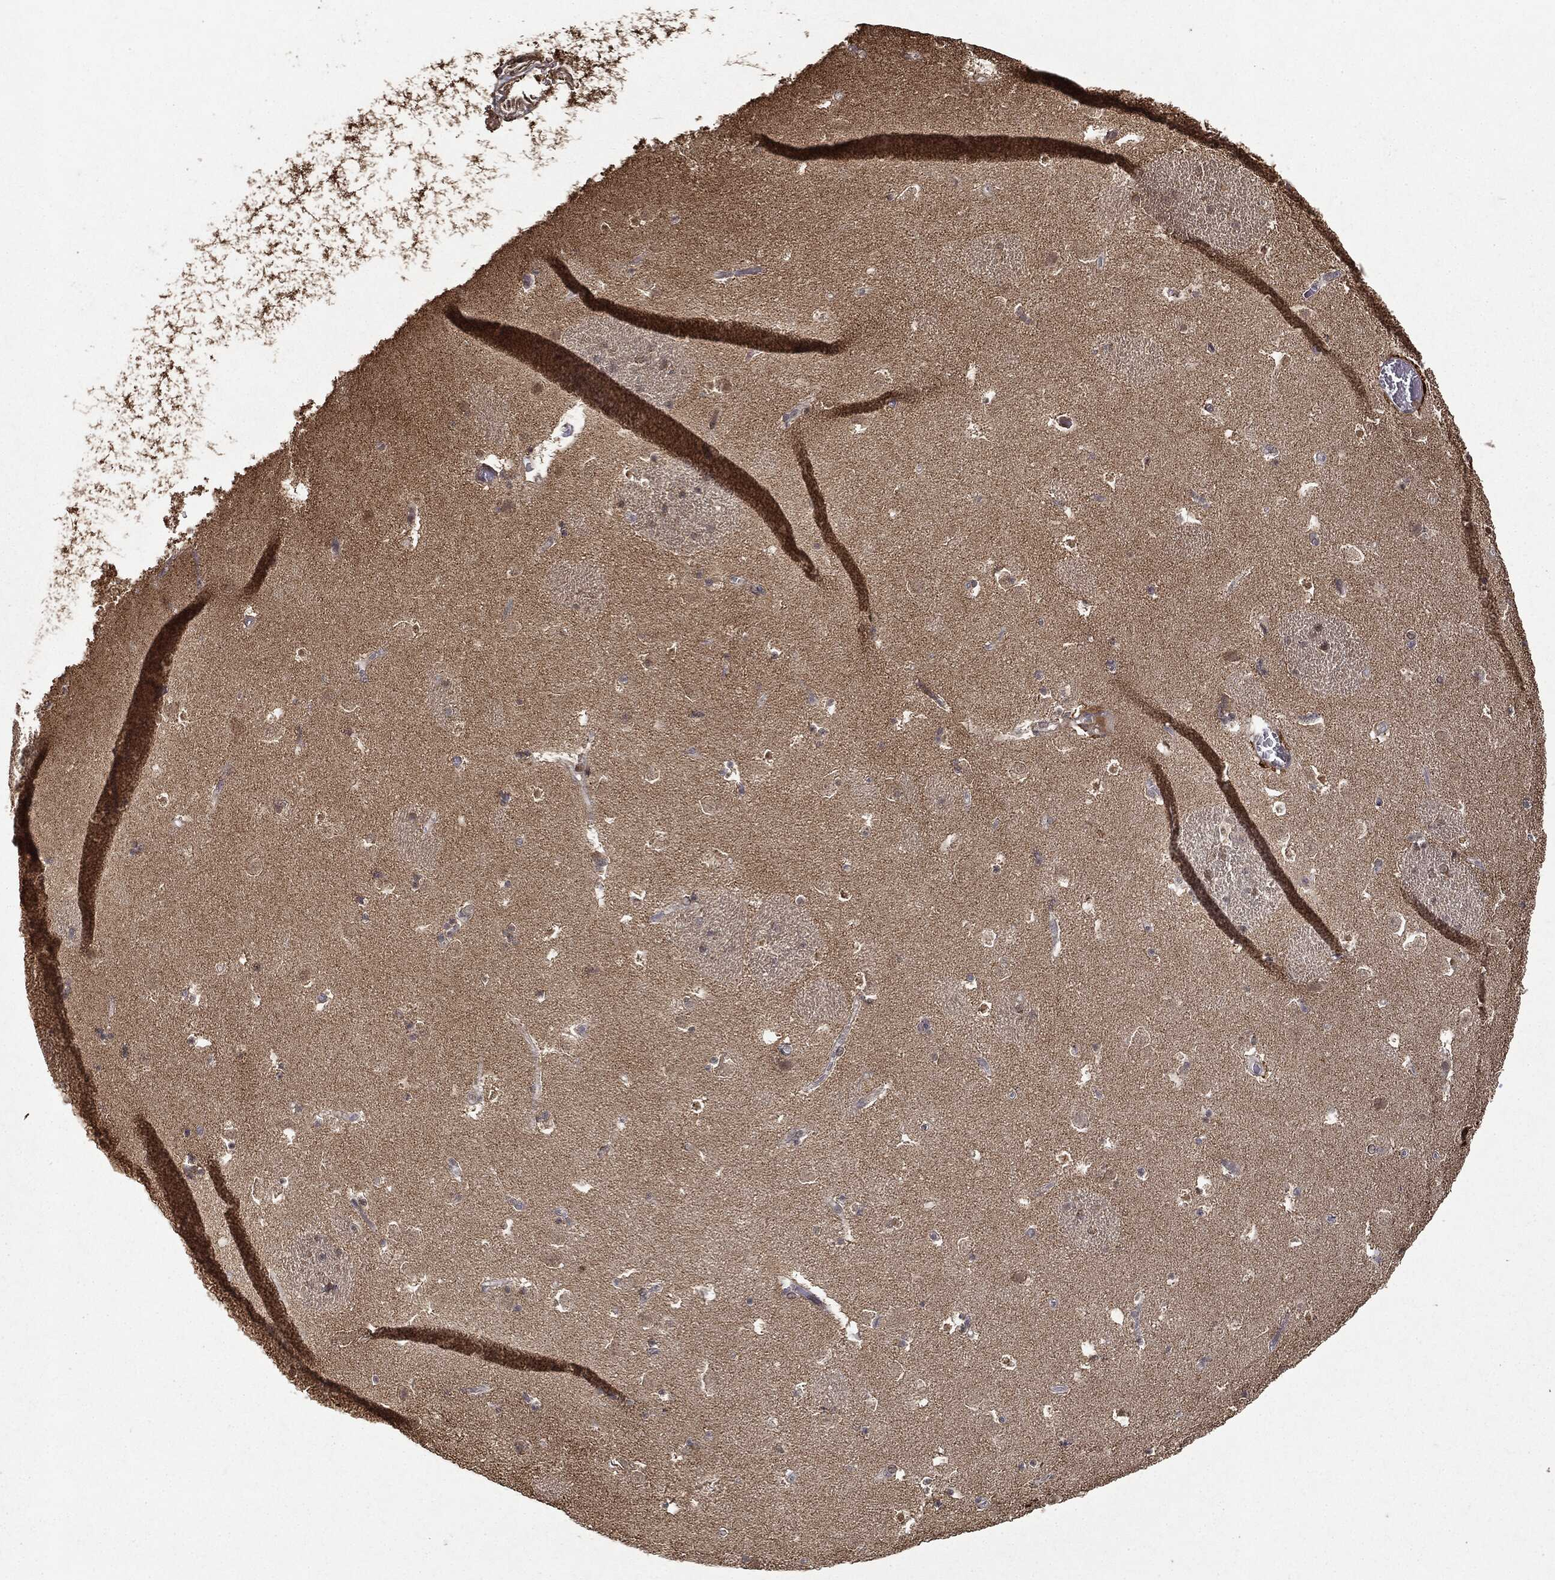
{"staining": {"intensity": "negative", "quantity": "none", "location": "none"}, "tissue": "caudate", "cell_type": "Glial cells", "image_type": "normal", "snomed": [{"axis": "morphology", "description": "Normal tissue, NOS"}, {"axis": "topography", "description": "Lateral ventricle wall"}], "caption": "Image shows no protein staining in glial cells of normal caudate.", "gene": "ZNHIT6", "patient": {"sex": "female", "age": 42}}